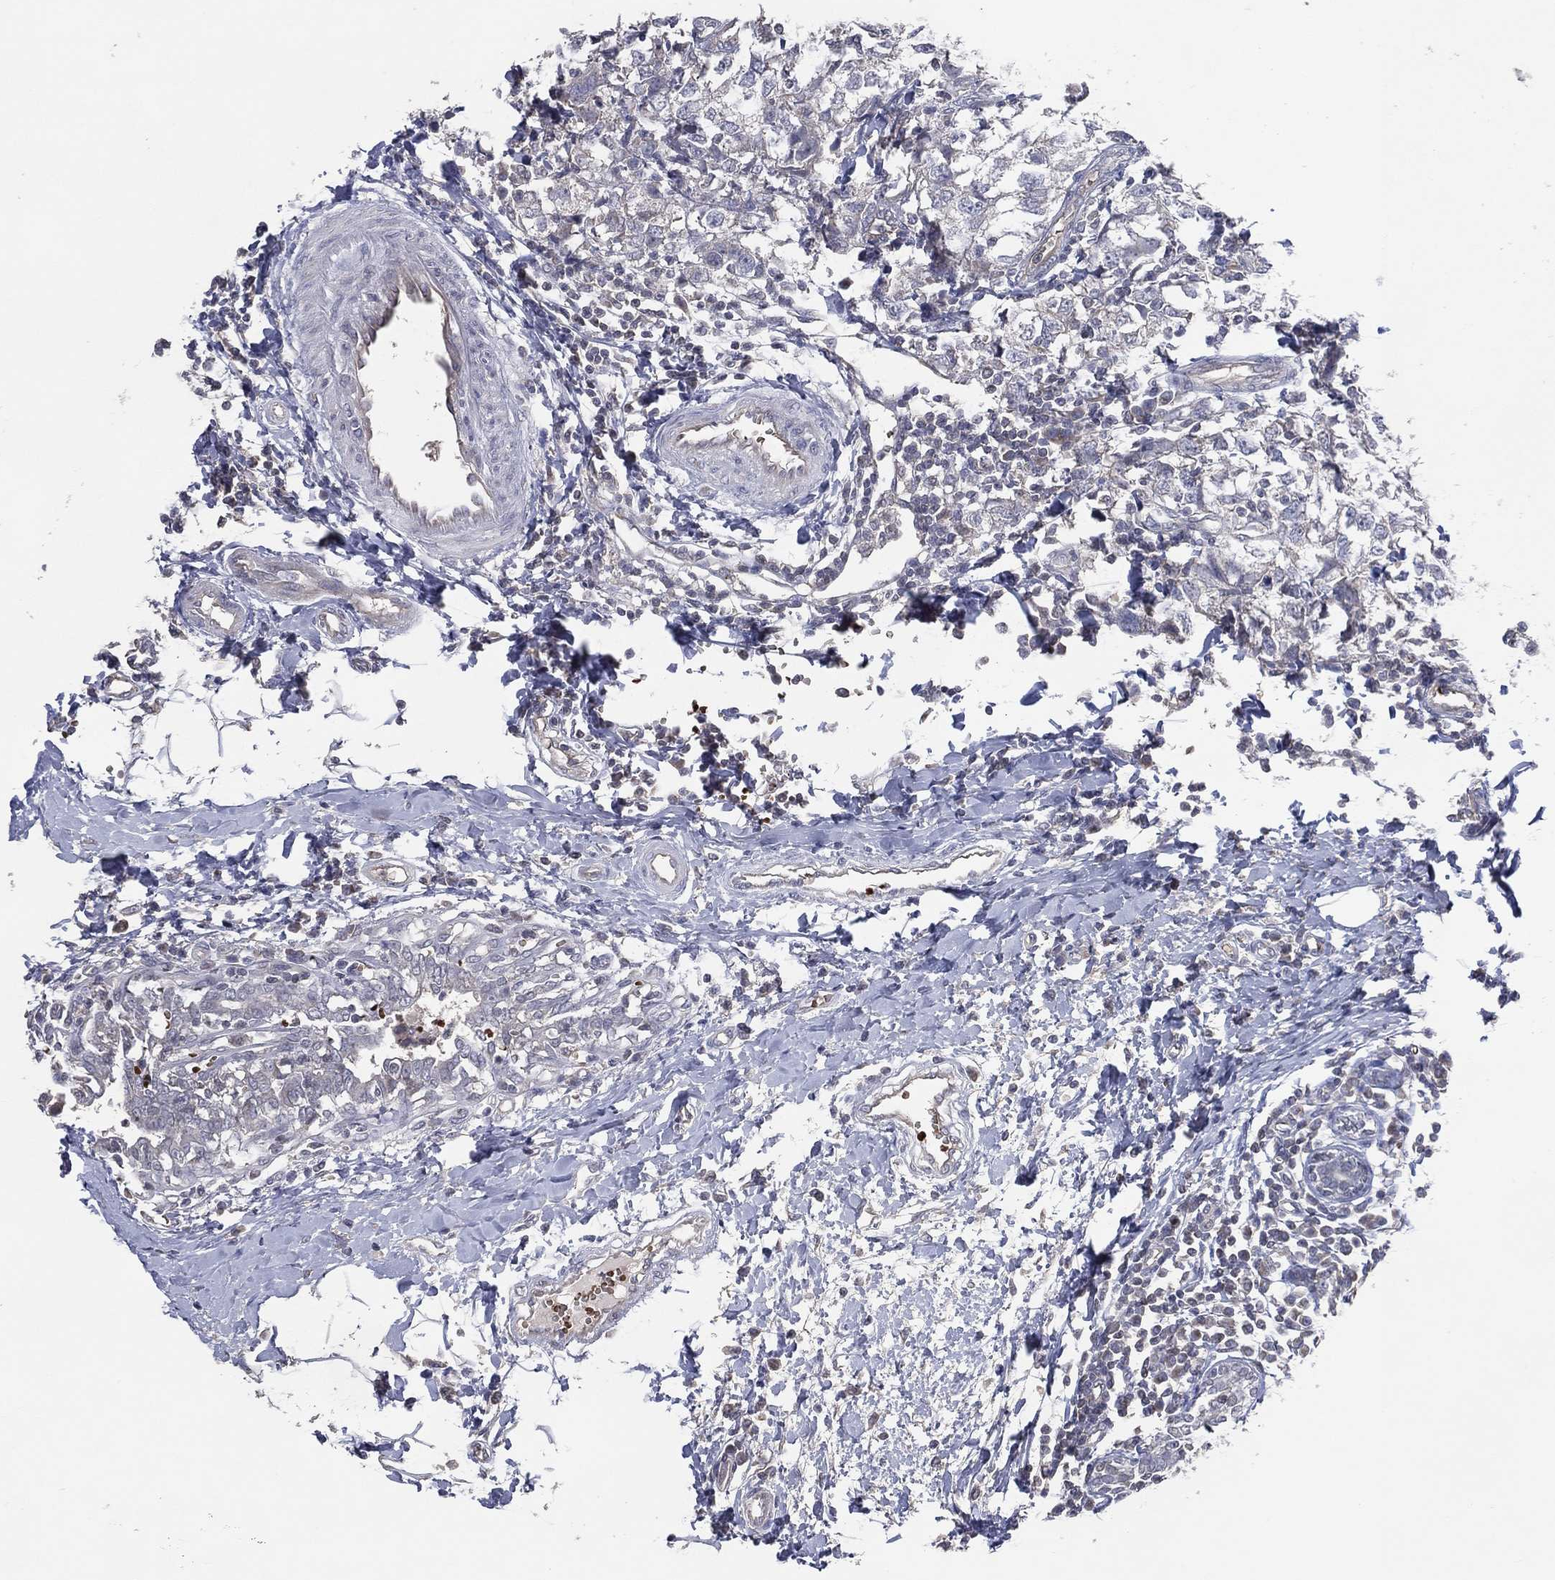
{"staining": {"intensity": "negative", "quantity": "none", "location": "none"}, "tissue": "breast cancer", "cell_type": "Tumor cells", "image_type": "cancer", "snomed": [{"axis": "morphology", "description": "Duct carcinoma"}, {"axis": "topography", "description": "Breast"}], "caption": "A histopathology image of breast cancer (invasive ductal carcinoma) stained for a protein shows no brown staining in tumor cells.", "gene": "DNAH7", "patient": {"sex": "female", "age": 30}}